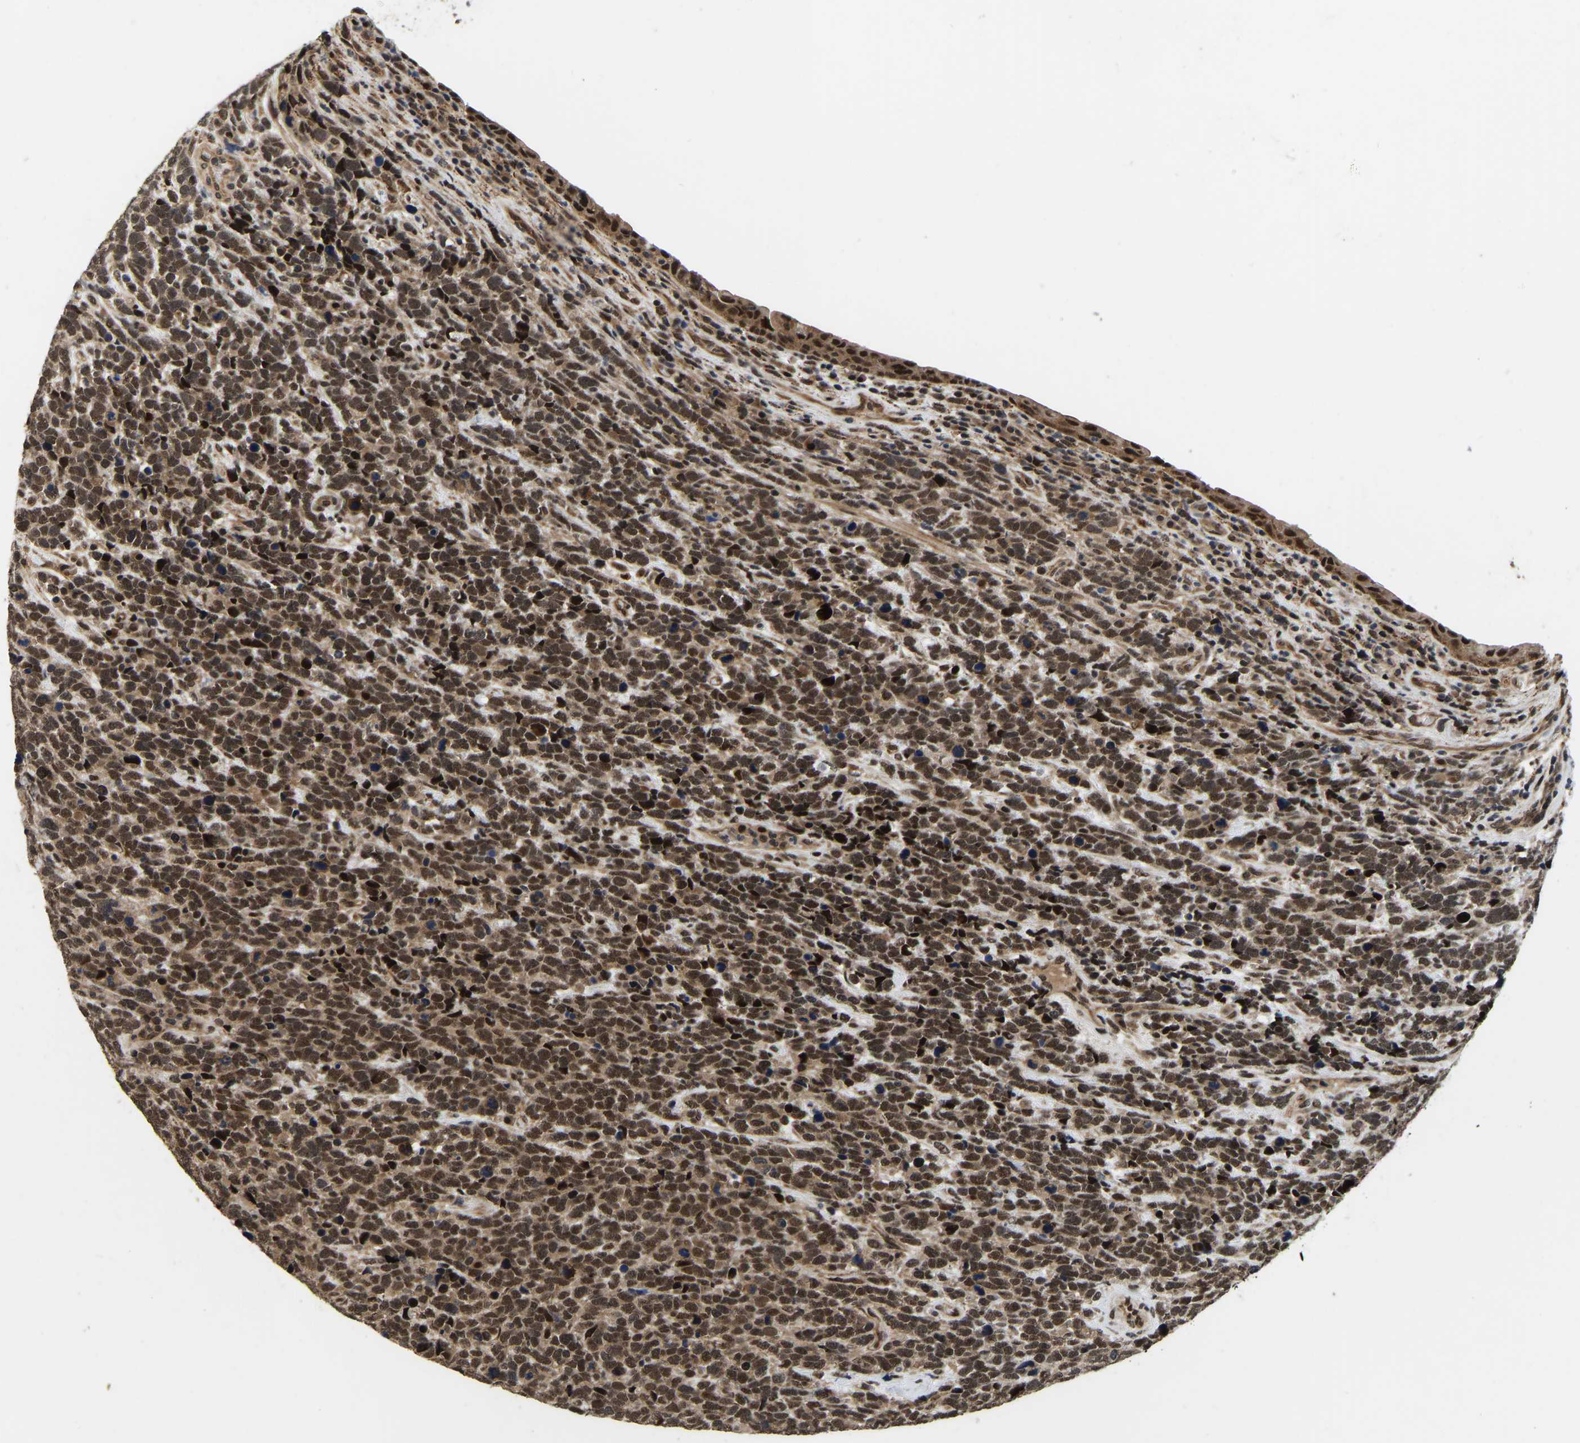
{"staining": {"intensity": "moderate", "quantity": ">75%", "location": "cytoplasmic/membranous,nuclear"}, "tissue": "urothelial cancer", "cell_type": "Tumor cells", "image_type": "cancer", "snomed": [{"axis": "morphology", "description": "Urothelial carcinoma, High grade"}, {"axis": "topography", "description": "Urinary bladder"}], "caption": "Approximately >75% of tumor cells in human urothelial carcinoma (high-grade) demonstrate moderate cytoplasmic/membranous and nuclear protein positivity as visualized by brown immunohistochemical staining.", "gene": "CIAO1", "patient": {"sex": "female", "age": 82}}